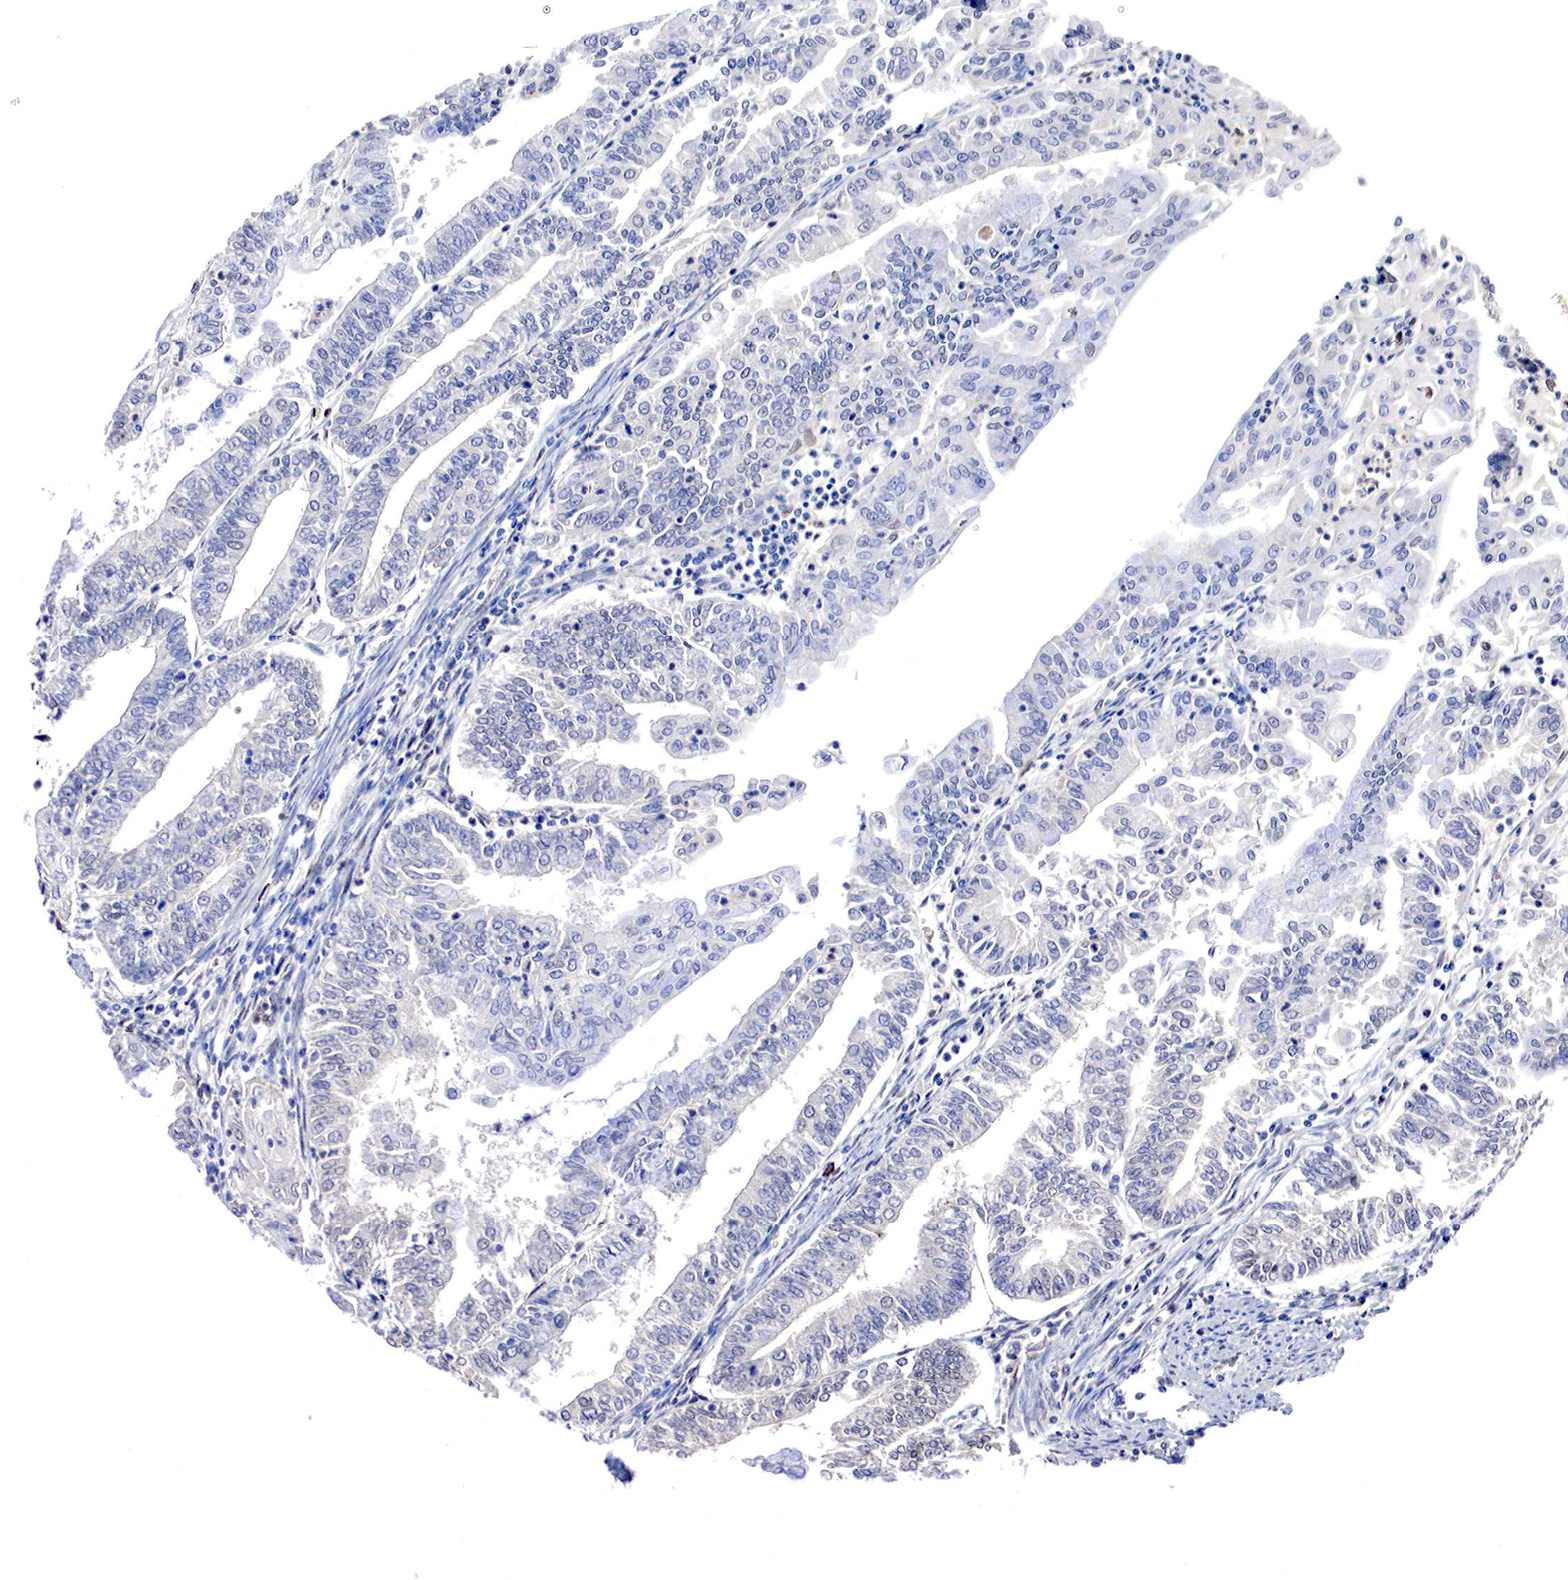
{"staining": {"intensity": "negative", "quantity": "none", "location": "none"}, "tissue": "endometrial cancer", "cell_type": "Tumor cells", "image_type": "cancer", "snomed": [{"axis": "morphology", "description": "Adenocarcinoma, NOS"}, {"axis": "topography", "description": "Endometrium"}], "caption": "Tumor cells are negative for protein expression in human endometrial adenocarcinoma. (DAB IHC visualized using brightfield microscopy, high magnification).", "gene": "DACH2", "patient": {"sex": "female", "age": 75}}